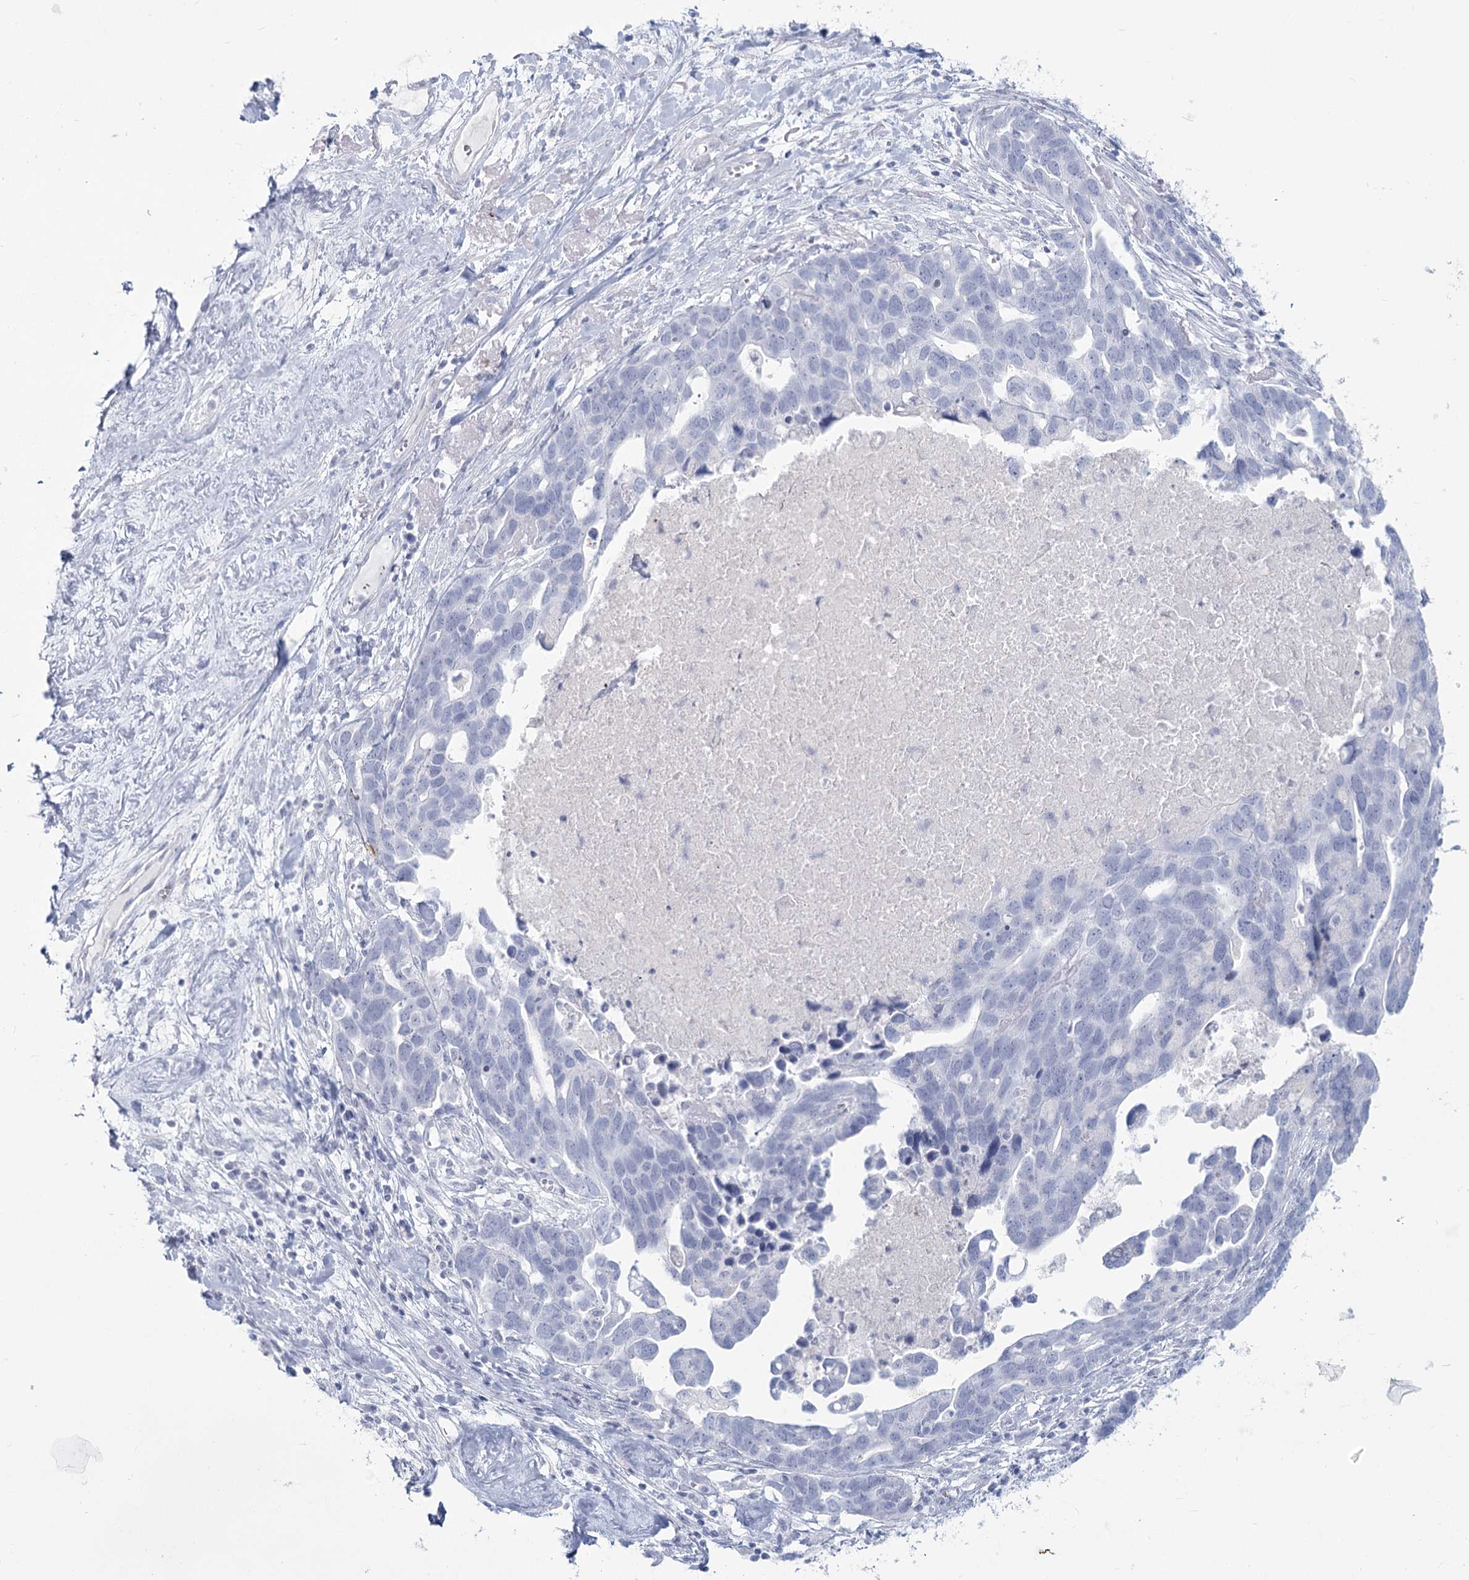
{"staining": {"intensity": "negative", "quantity": "none", "location": "none"}, "tissue": "ovarian cancer", "cell_type": "Tumor cells", "image_type": "cancer", "snomed": [{"axis": "morphology", "description": "Cystadenocarcinoma, serous, NOS"}, {"axis": "topography", "description": "Ovary"}], "caption": "This micrograph is of ovarian serous cystadenocarcinoma stained with immunohistochemistry (IHC) to label a protein in brown with the nuclei are counter-stained blue. There is no expression in tumor cells. (Stains: DAB IHC with hematoxylin counter stain, Microscopy: brightfield microscopy at high magnification).", "gene": "SLC6A19", "patient": {"sex": "female", "age": 54}}